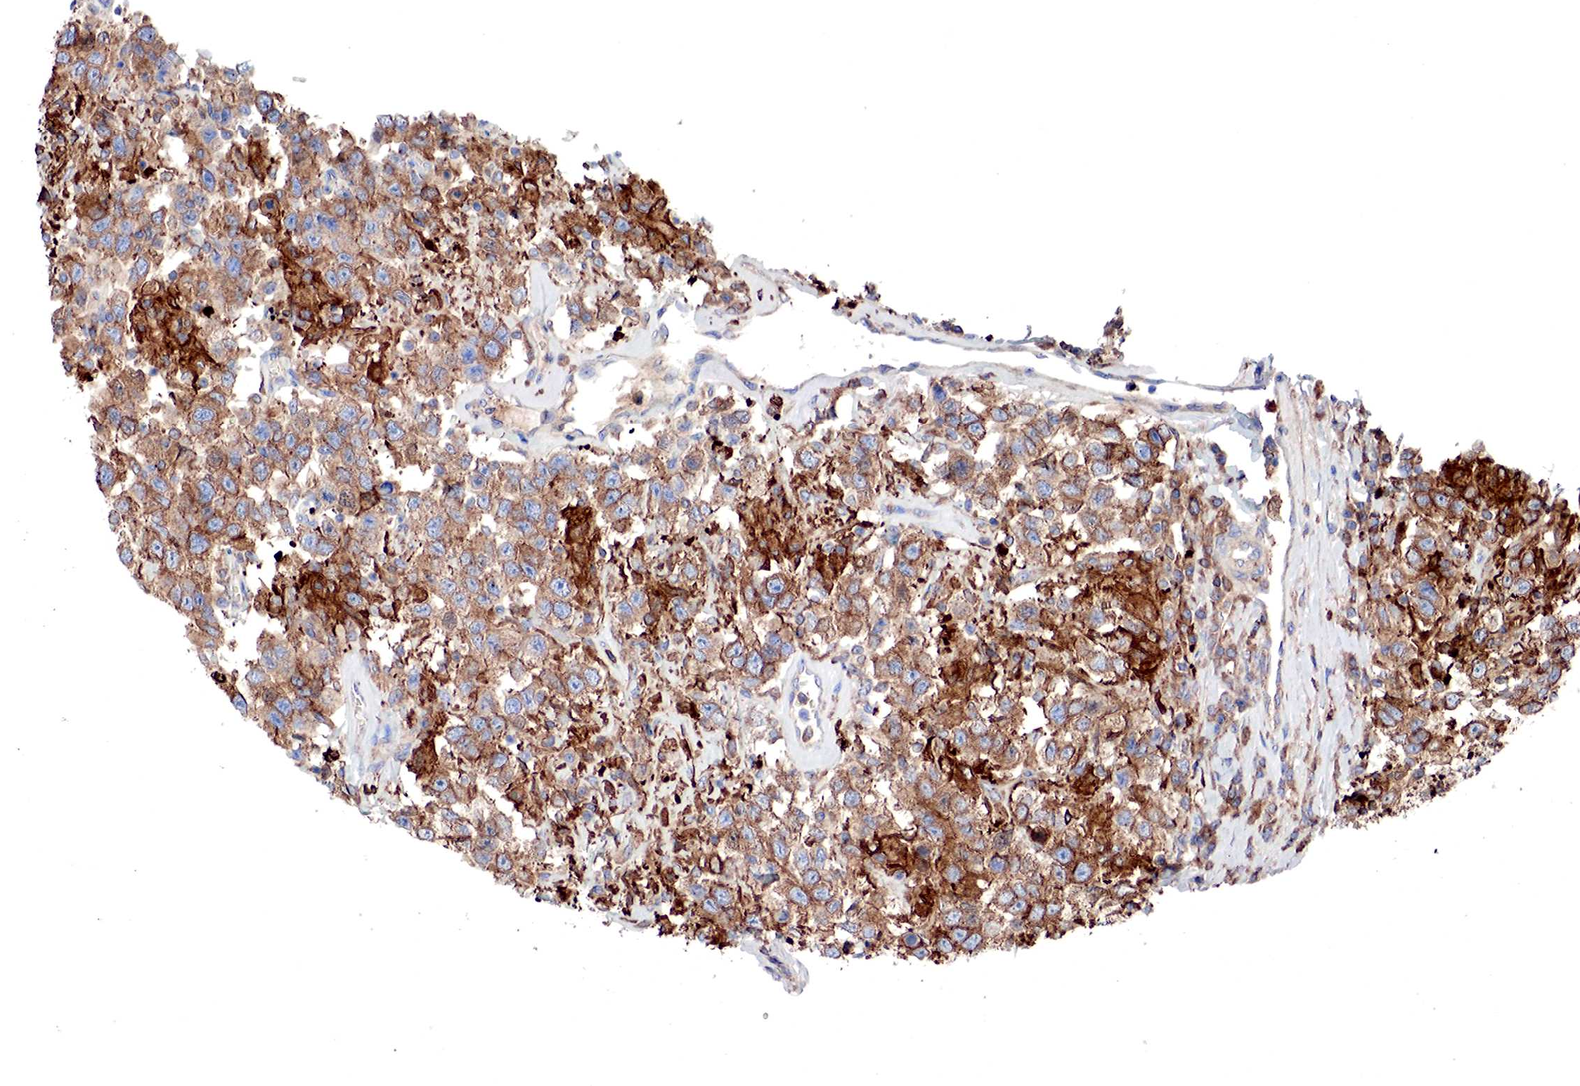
{"staining": {"intensity": "strong", "quantity": ">75%", "location": "cytoplasmic/membranous"}, "tissue": "testis cancer", "cell_type": "Tumor cells", "image_type": "cancer", "snomed": [{"axis": "morphology", "description": "Seminoma, NOS"}, {"axis": "topography", "description": "Testis"}], "caption": "Testis cancer (seminoma) stained for a protein (brown) shows strong cytoplasmic/membranous positive positivity in about >75% of tumor cells.", "gene": "G6PD", "patient": {"sex": "male", "age": 41}}